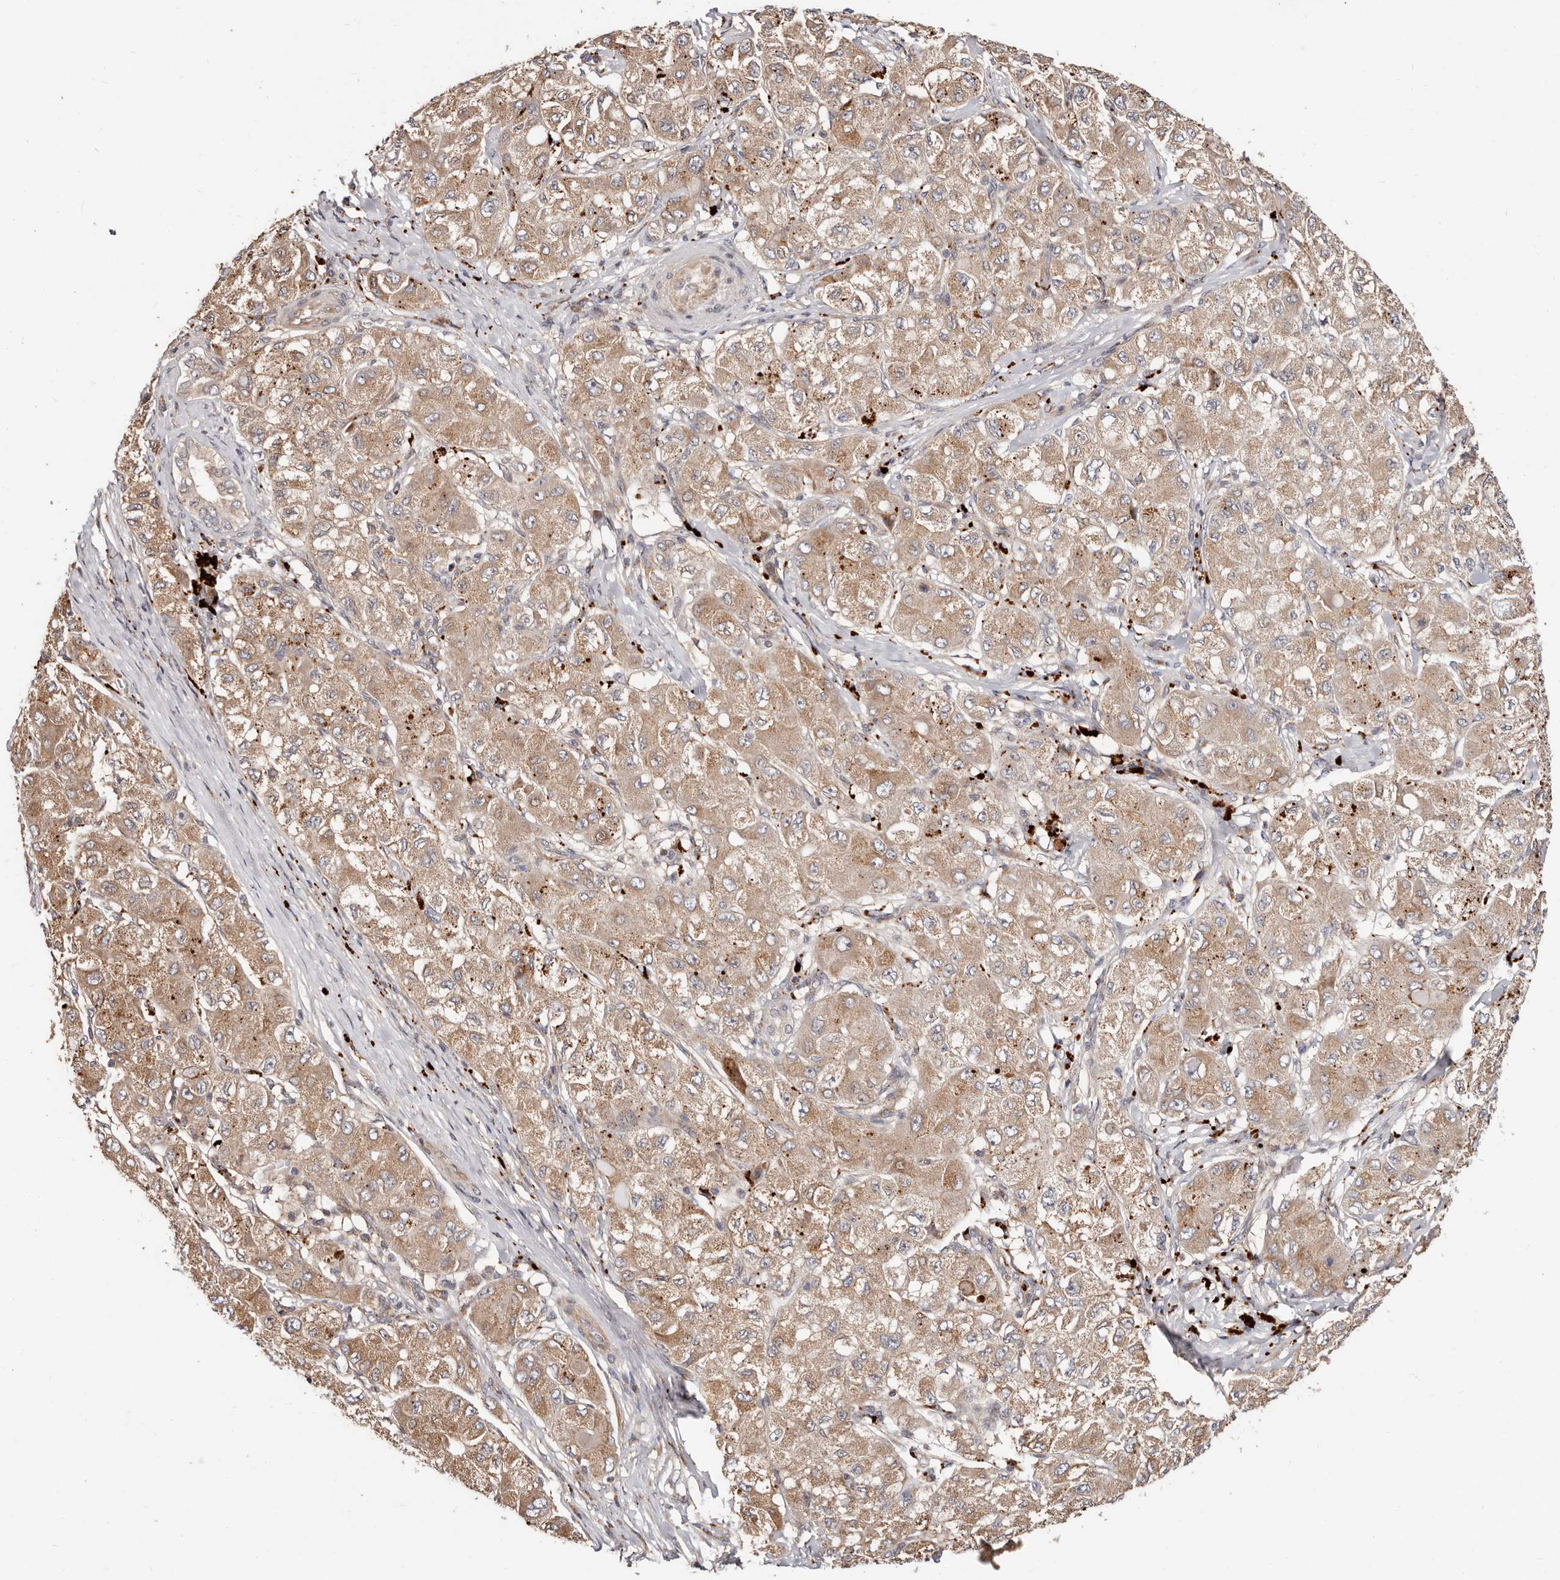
{"staining": {"intensity": "moderate", "quantity": ">75%", "location": "cytoplasmic/membranous"}, "tissue": "liver cancer", "cell_type": "Tumor cells", "image_type": "cancer", "snomed": [{"axis": "morphology", "description": "Carcinoma, Hepatocellular, NOS"}, {"axis": "topography", "description": "Liver"}], "caption": "Tumor cells exhibit medium levels of moderate cytoplasmic/membranous staining in about >75% of cells in human liver hepatocellular carcinoma. (DAB IHC, brown staining for protein, blue staining for nuclei).", "gene": "USP33", "patient": {"sex": "male", "age": 80}}